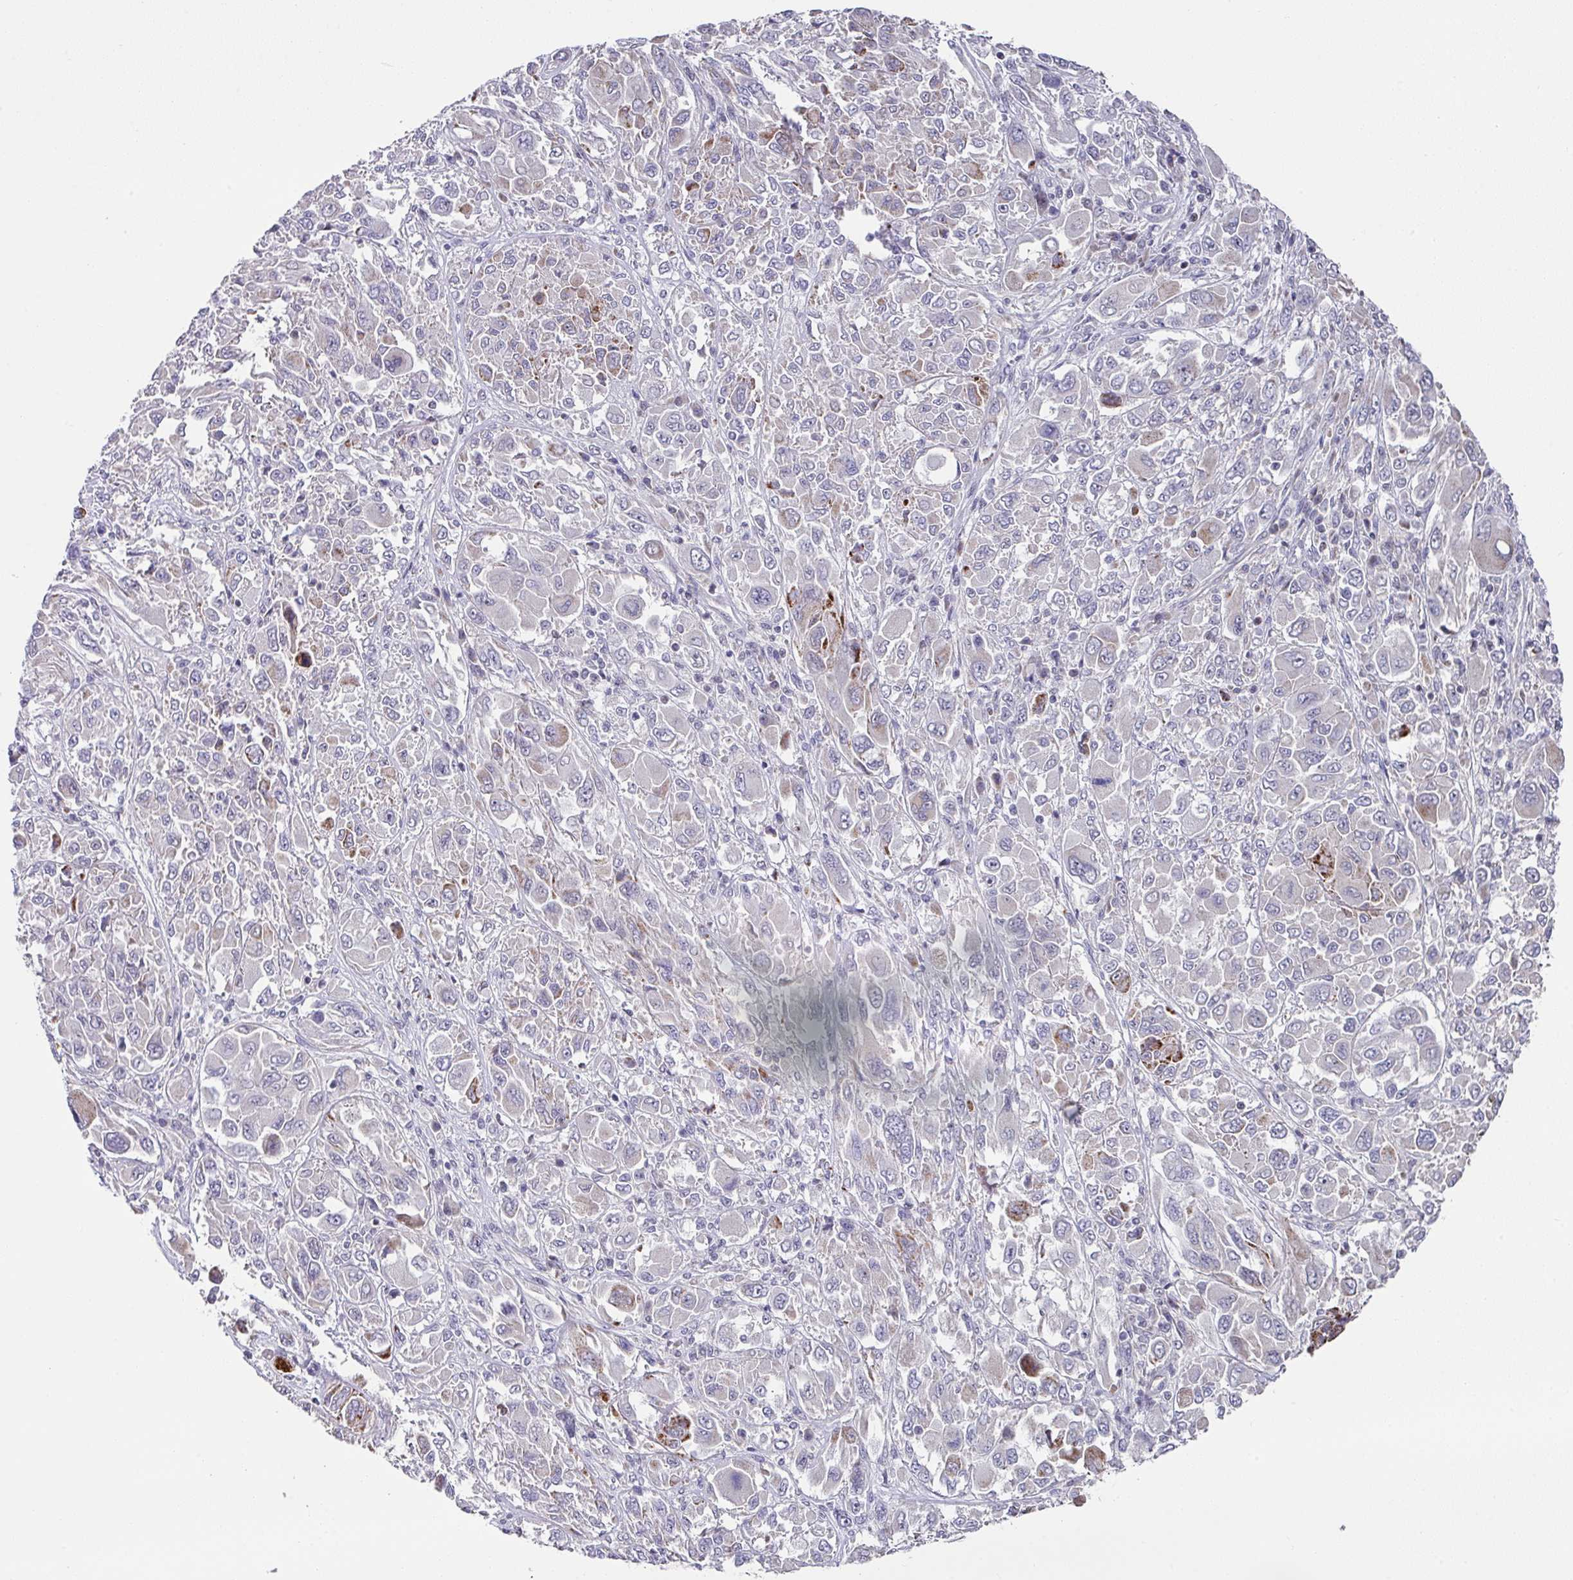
{"staining": {"intensity": "strong", "quantity": "<25%", "location": "cytoplasmic/membranous"}, "tissue": "melanoma", "cell_type": "Tumor cells", "image_type": "cancer", "snomed": [{"axis": "morphology", "description": "Malignant melanoma, NOS"}, {"axis": "topography", "description": "Skin"}], "caption": "Malignant melanoma stained for a protein (brown) displays strong cytoplasmic/membranous positive positivity in about <25% of tumor cells.", "gene": "CBX7", "patient": {"sex": "female", "age": 91}}